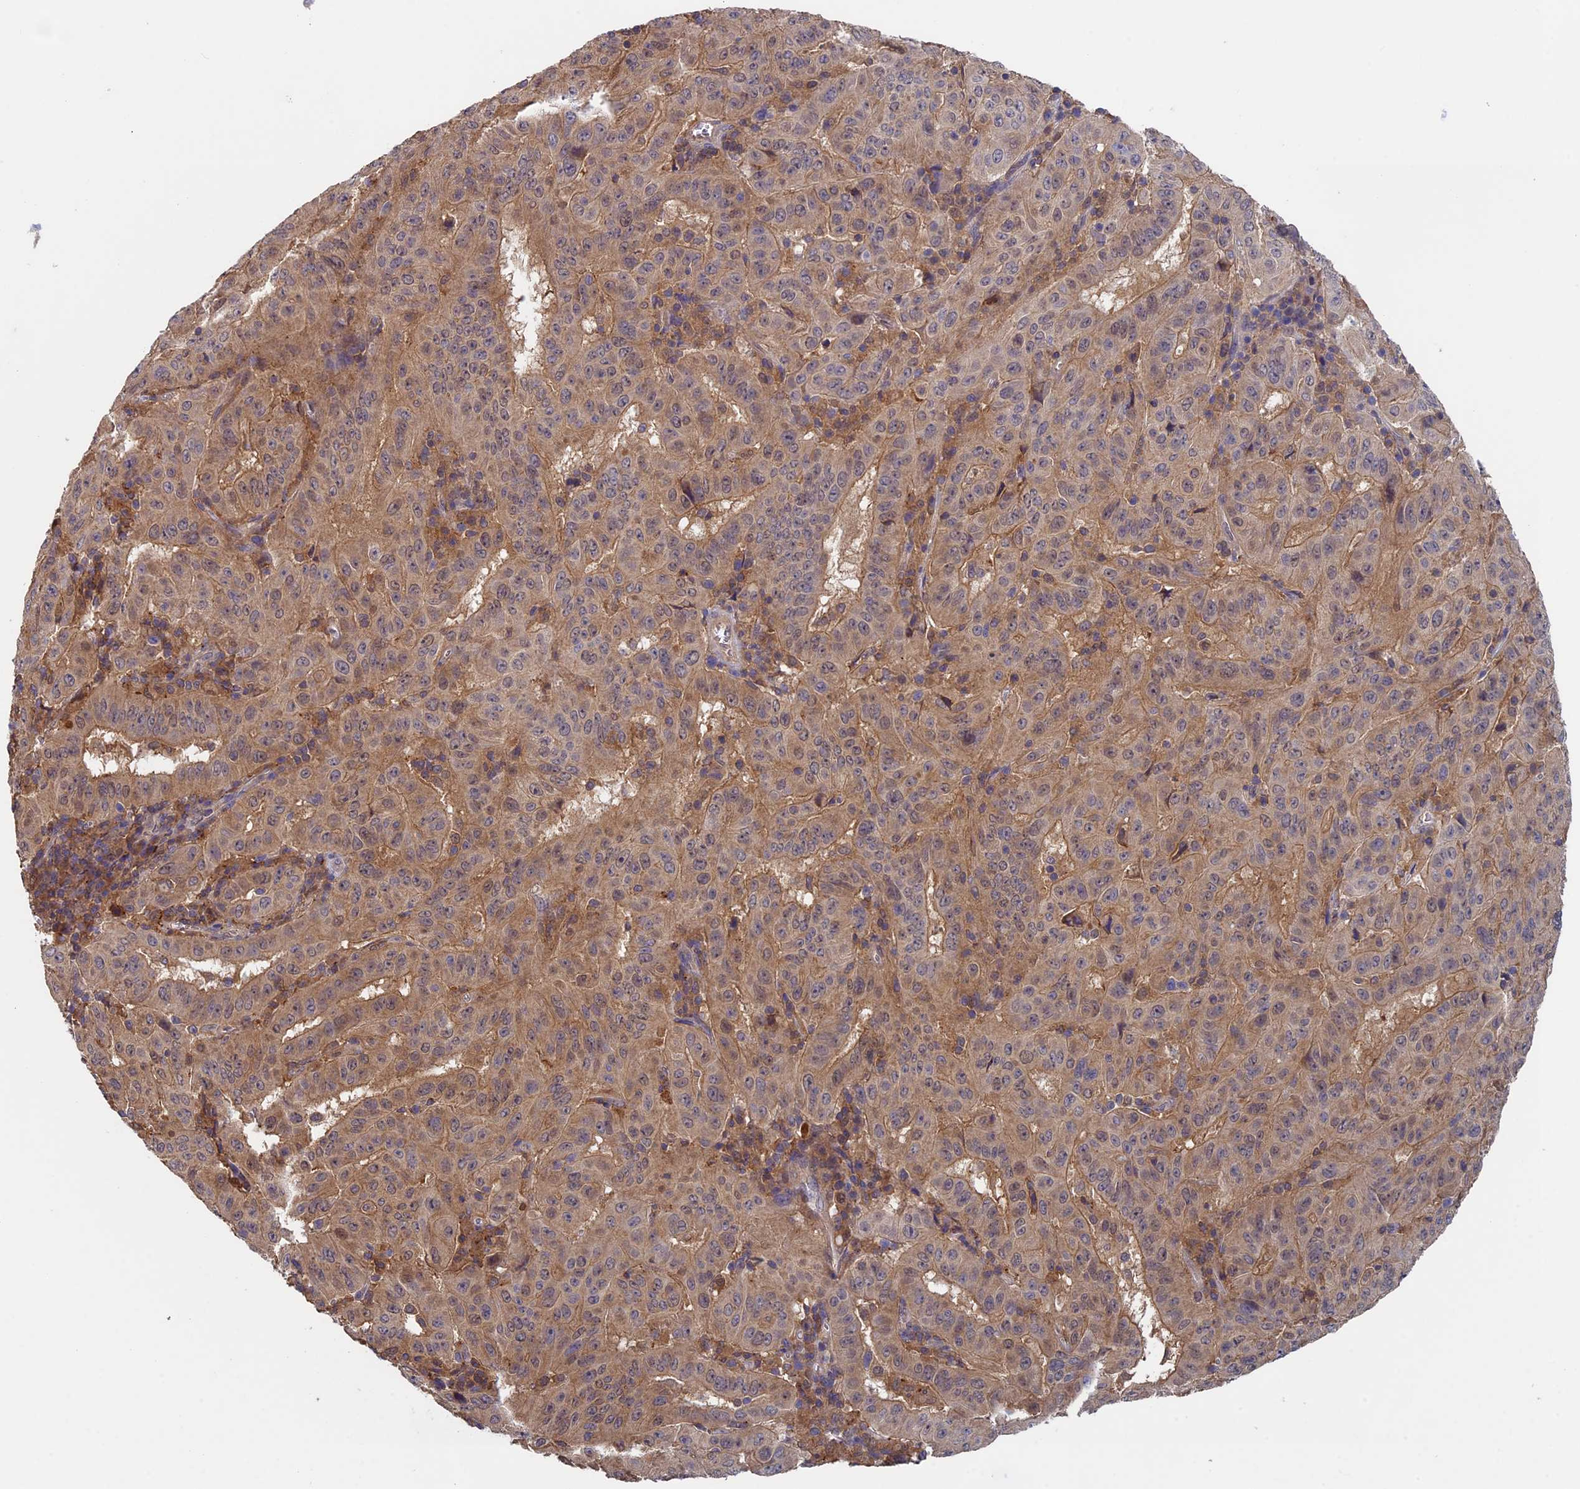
{"staining": {"intensity": "moderate", "quantity": ">75%", "location": "cytoplasmic/membranous"}, "tissue": "pancreatic cancer", "cell_type": "Tumor cells", "image_type": "cancer", "snomed": [{"axis": "morphology", "description": "Adenocarcinoma, NOS"}, {"axis": "topography", "description": "Pancreas"}], "caption": "The histopathology image exhibits immunohistochemical staining of pancreatic adenocarcinoma. There is moderate cytoplasmic/membranous positivity is identified in approximately >75% of tumor cells.", "gene": "LCMT1", "patient": {"sex": "male", "age": 63}}